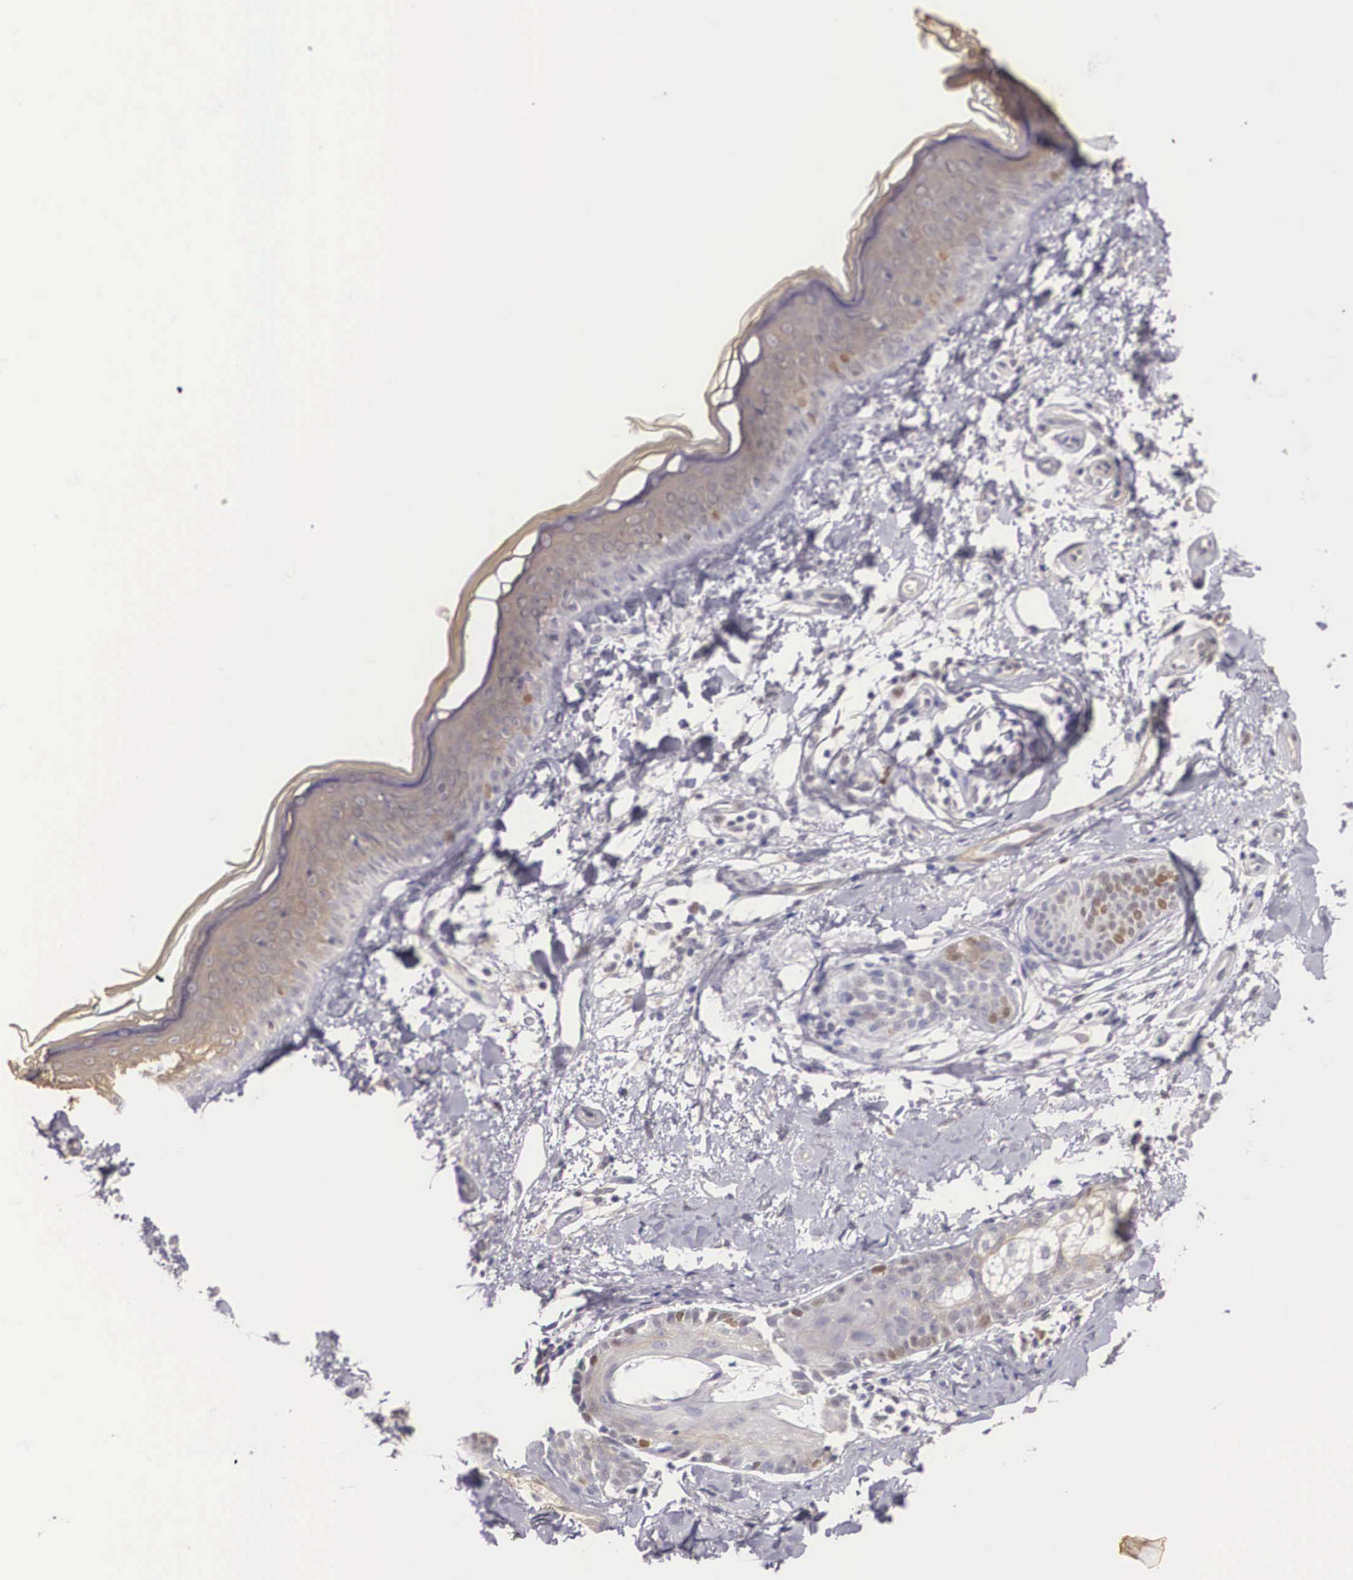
{"staining": {"intensity": "weak", "quantity": "25%-75%", "location": "cytoplasmic/membranous"}, "tissue": "skin", "cell_type": "Keratinocytes", "image_type": "normal", "snomed": [{"axis": "morphology", "description": "Normal tissue, NOS"}, {"axis": "topography", "description": "Skin"}], "caption": "A high-resolution photomicrograph shows immunohistochemistry (IHC) staining of normal skin, which displays weak cytoplasmic/membranous expression in approximately 25%-75% of keratinocytes.", "gene": "ENOX2", "patient": {"sex": "male", "age": 86}}